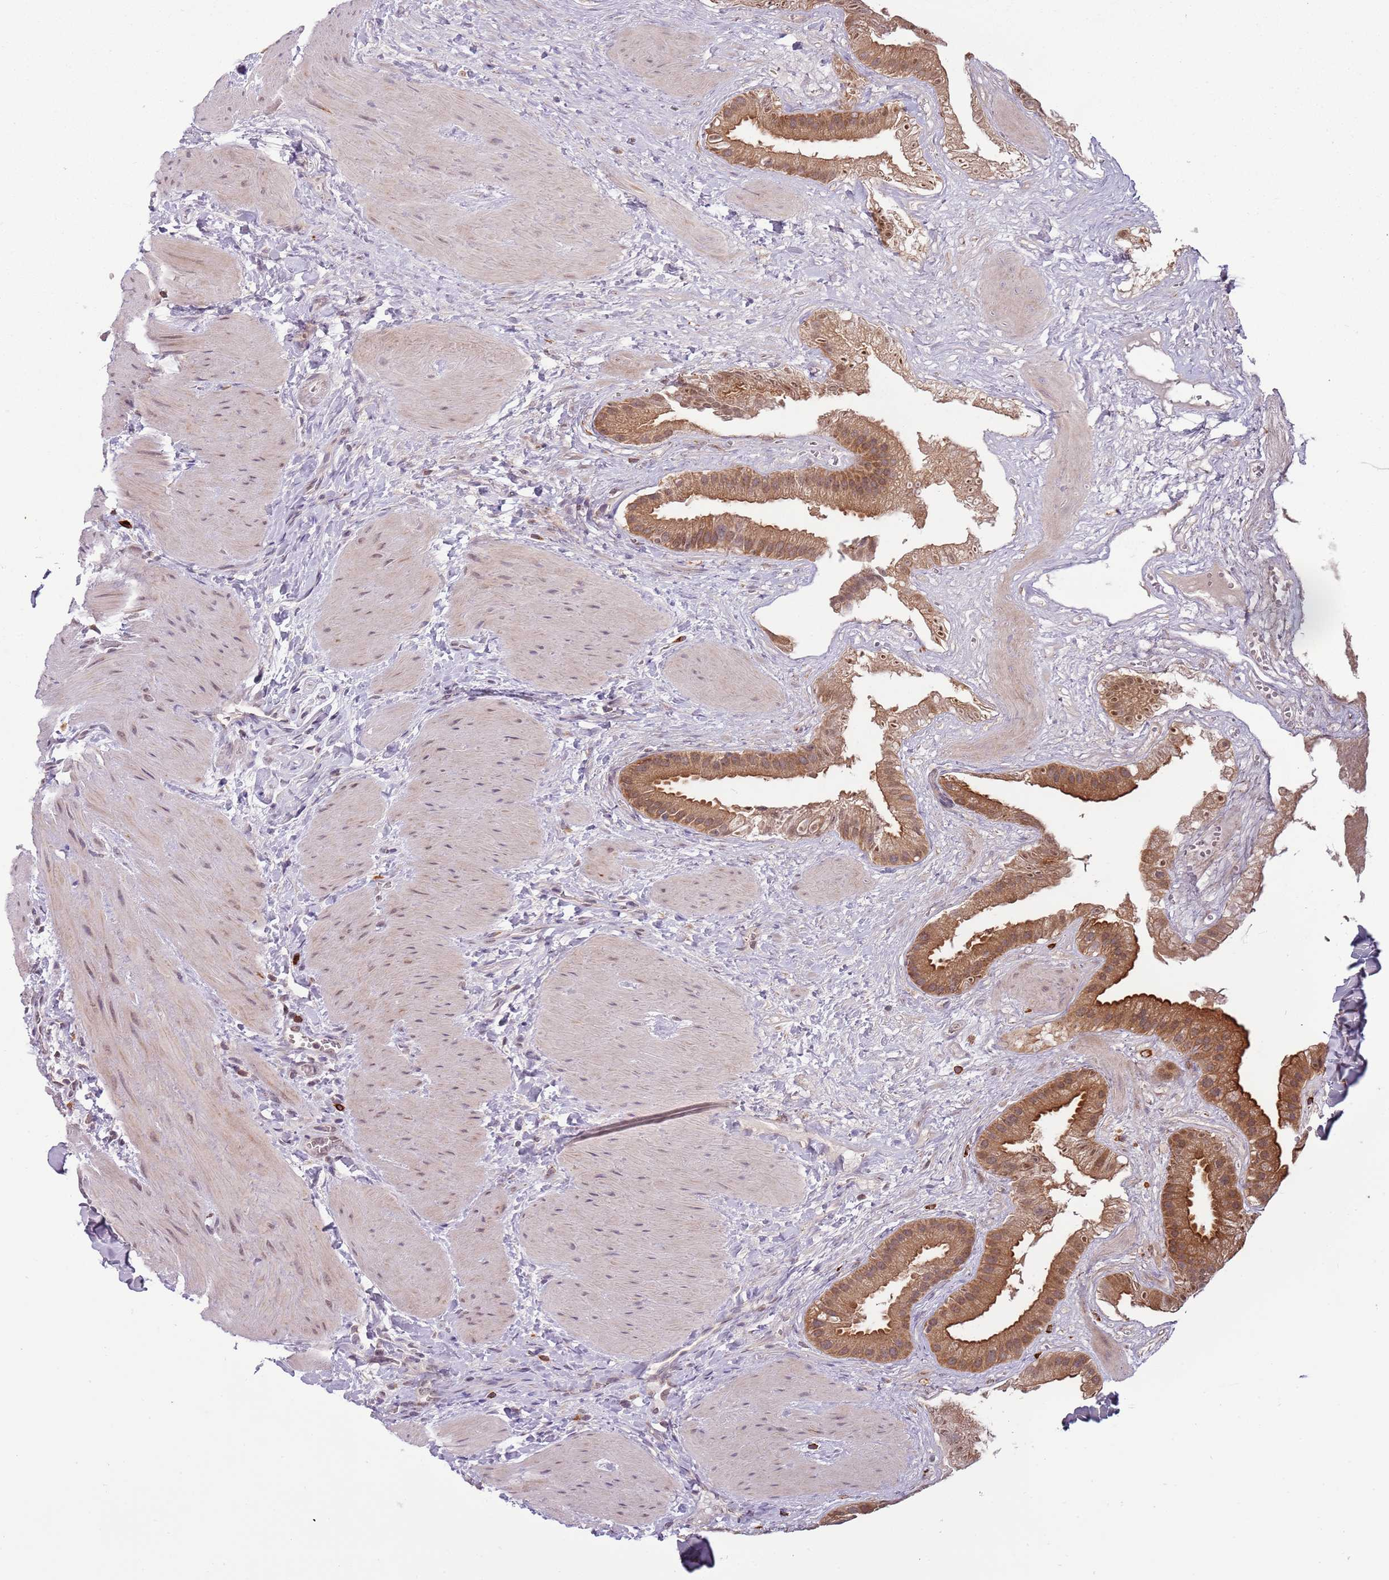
{"staining": {"intensity": "moderate", "quantity": ">75%", "location": "cytoplasmic/membranous,nuclear"}, "tissue": "gallbladder", "cell_type": "Glandular cells", "image_type": "normal", "snomed": [{"axis": "morphology", "description": "Normal tissue, NOS"}, {"axis": "topography", "description": "Gallbladder"}], "caption": "The histopathology image shows immunohistochemical staining of unremarkable gallbladder. There is moderate cytoplasmic/membranous,nuclear expression is present in approximately >75% of glandular cells.", "gene": "FAM120AOS", "patient": {"sex": "male", "age": 55}}